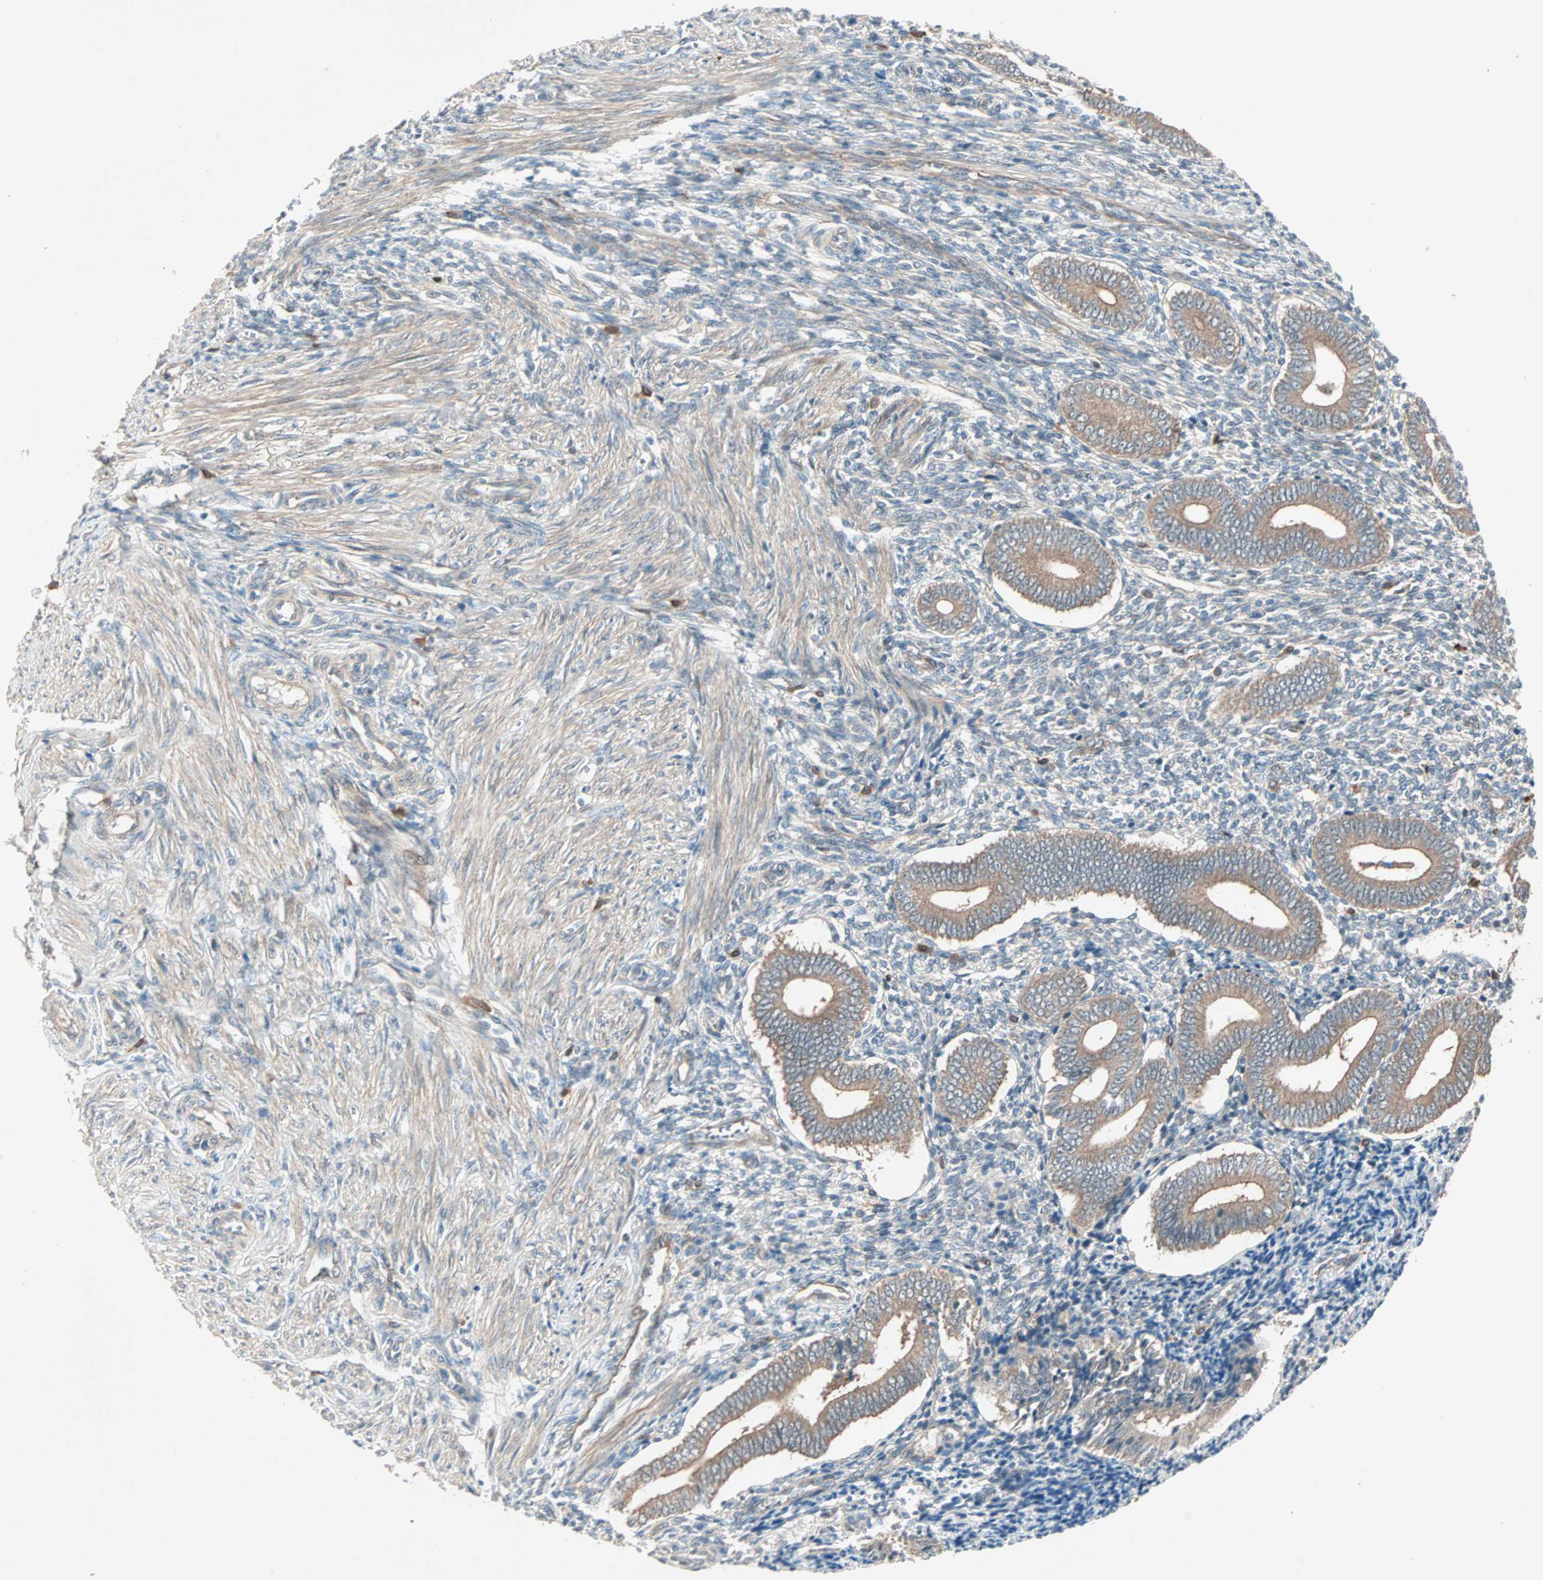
{"staining": {"intensity": "weak", "quantity": "25%-75%", "location": "cytoplasmic/membranous"}, "tissue": "endometrium", "cell_type": "Cells in endometrial stroma", "image_type": "normal", "snomed": [{"axis": "morphology", "description": "Normal tissue, NOS"}, {"axis": "topography", "description": "Uterus"}, {"axis": "topography", "description": "Endometrium"}], "caption": "High-magnification brightfield microscopy of unremarkable endometrium stained with DAB (3,3'-diaminobenzidine) (brown) and counterstained with hematoxylin (blue). cells in endometrial stroma exhibit weak cytoplasmic/membranous expression is appreciated in about25%-75% of cells. (brown staining indicates protein expression, while blue staining denotes nuclei).", "gene": "SDSL", "patient": {"sex": "female", "age": 33}}